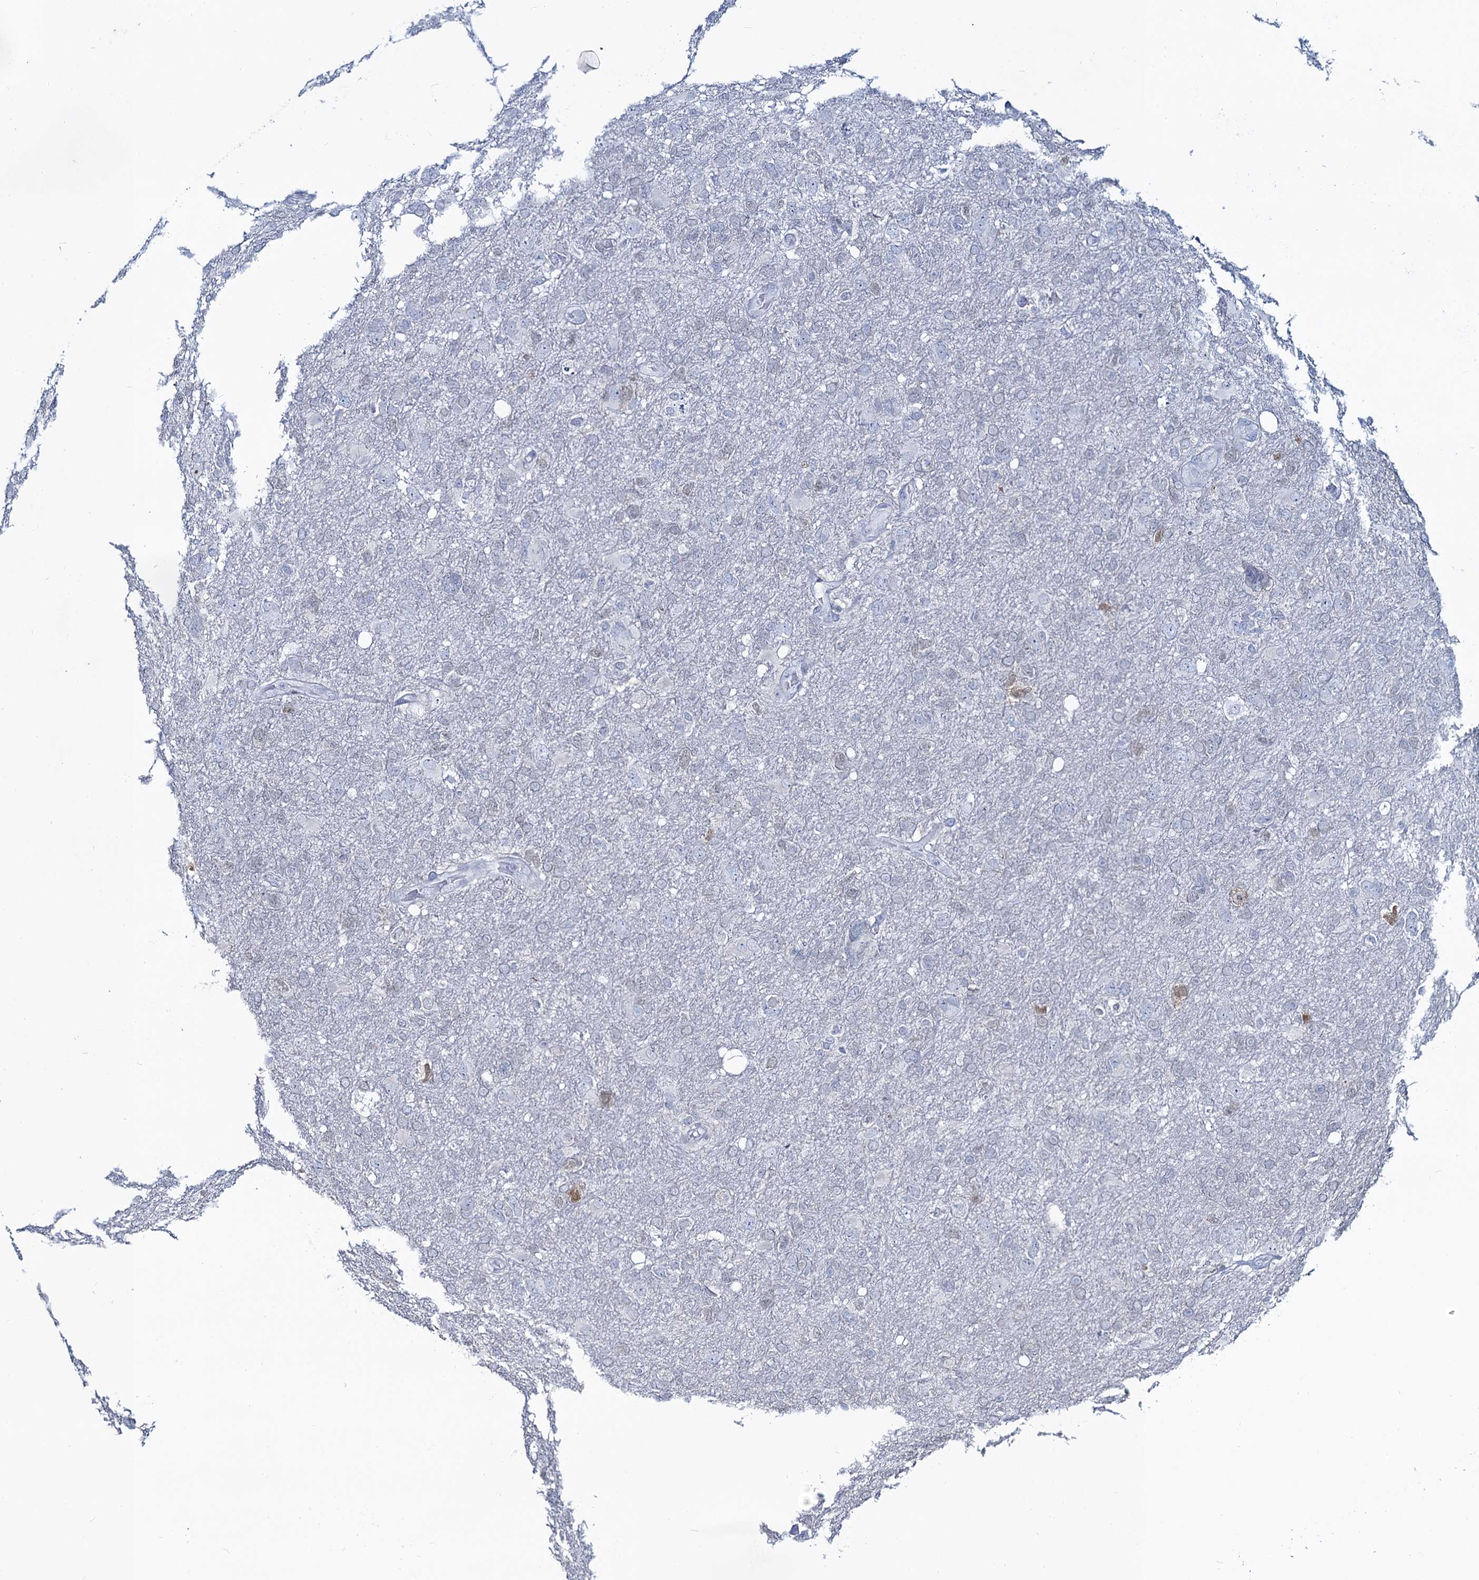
{"staining": {"intensity": "negative", "quantity": "none", "location": "none"}, "tissue": "glioma", "cell_type": "Tumor cells", "image_type": "cancer", "snomed": [{"axis": "morphology", "description": "Glioma, malignant, High grade"}, {"axis": "topography", "description": "Brain"}], "caption": "DAB (3,3'-diaminobenzidine) immunohistochemical staining of human malignant glioma (high-grade) demonstrates no significant staining in tumor cells.", "gene": "TOX3", "patient": {"sex": "male", "age": 61}}